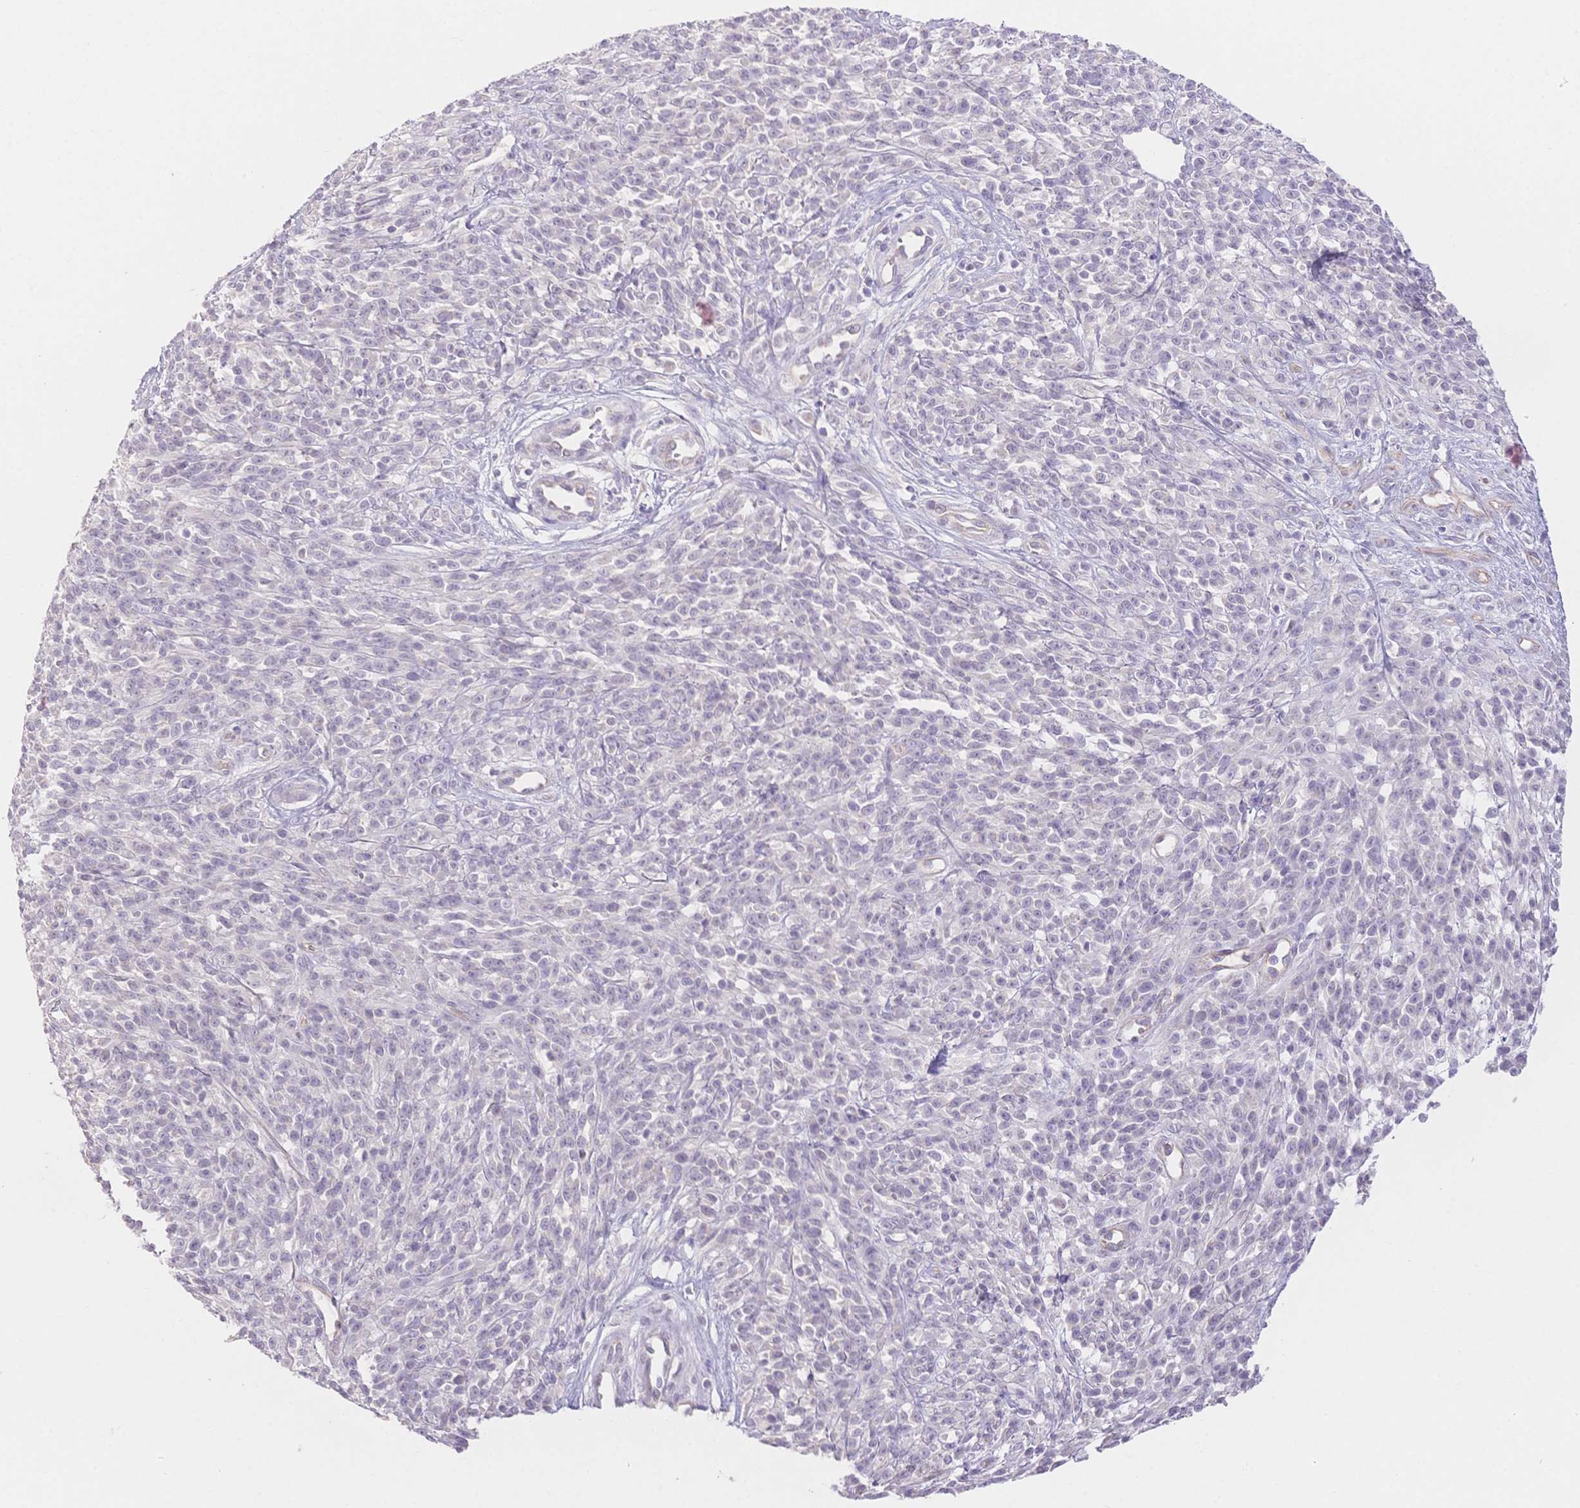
{"staining": {"intensity": "negative", "quantity": "none", "location": "none"}, "tissue": "melanoma", "cell_type": "Tumor cells", "image_type": "cancer", "snomed": [{"axis": "morphology", "description": "Malignant melanoma, NOS"}, {"axis": "topography", "description": "Skin"}, {"axis": "topography", "description": "Skin of trunk"}], "caption": "Immunohistochemical staining of human melanoma reveals no significant positivity in tumor cells.", "gene": "SUV39H2", "patient": {"sex": "male", "age": 74}}